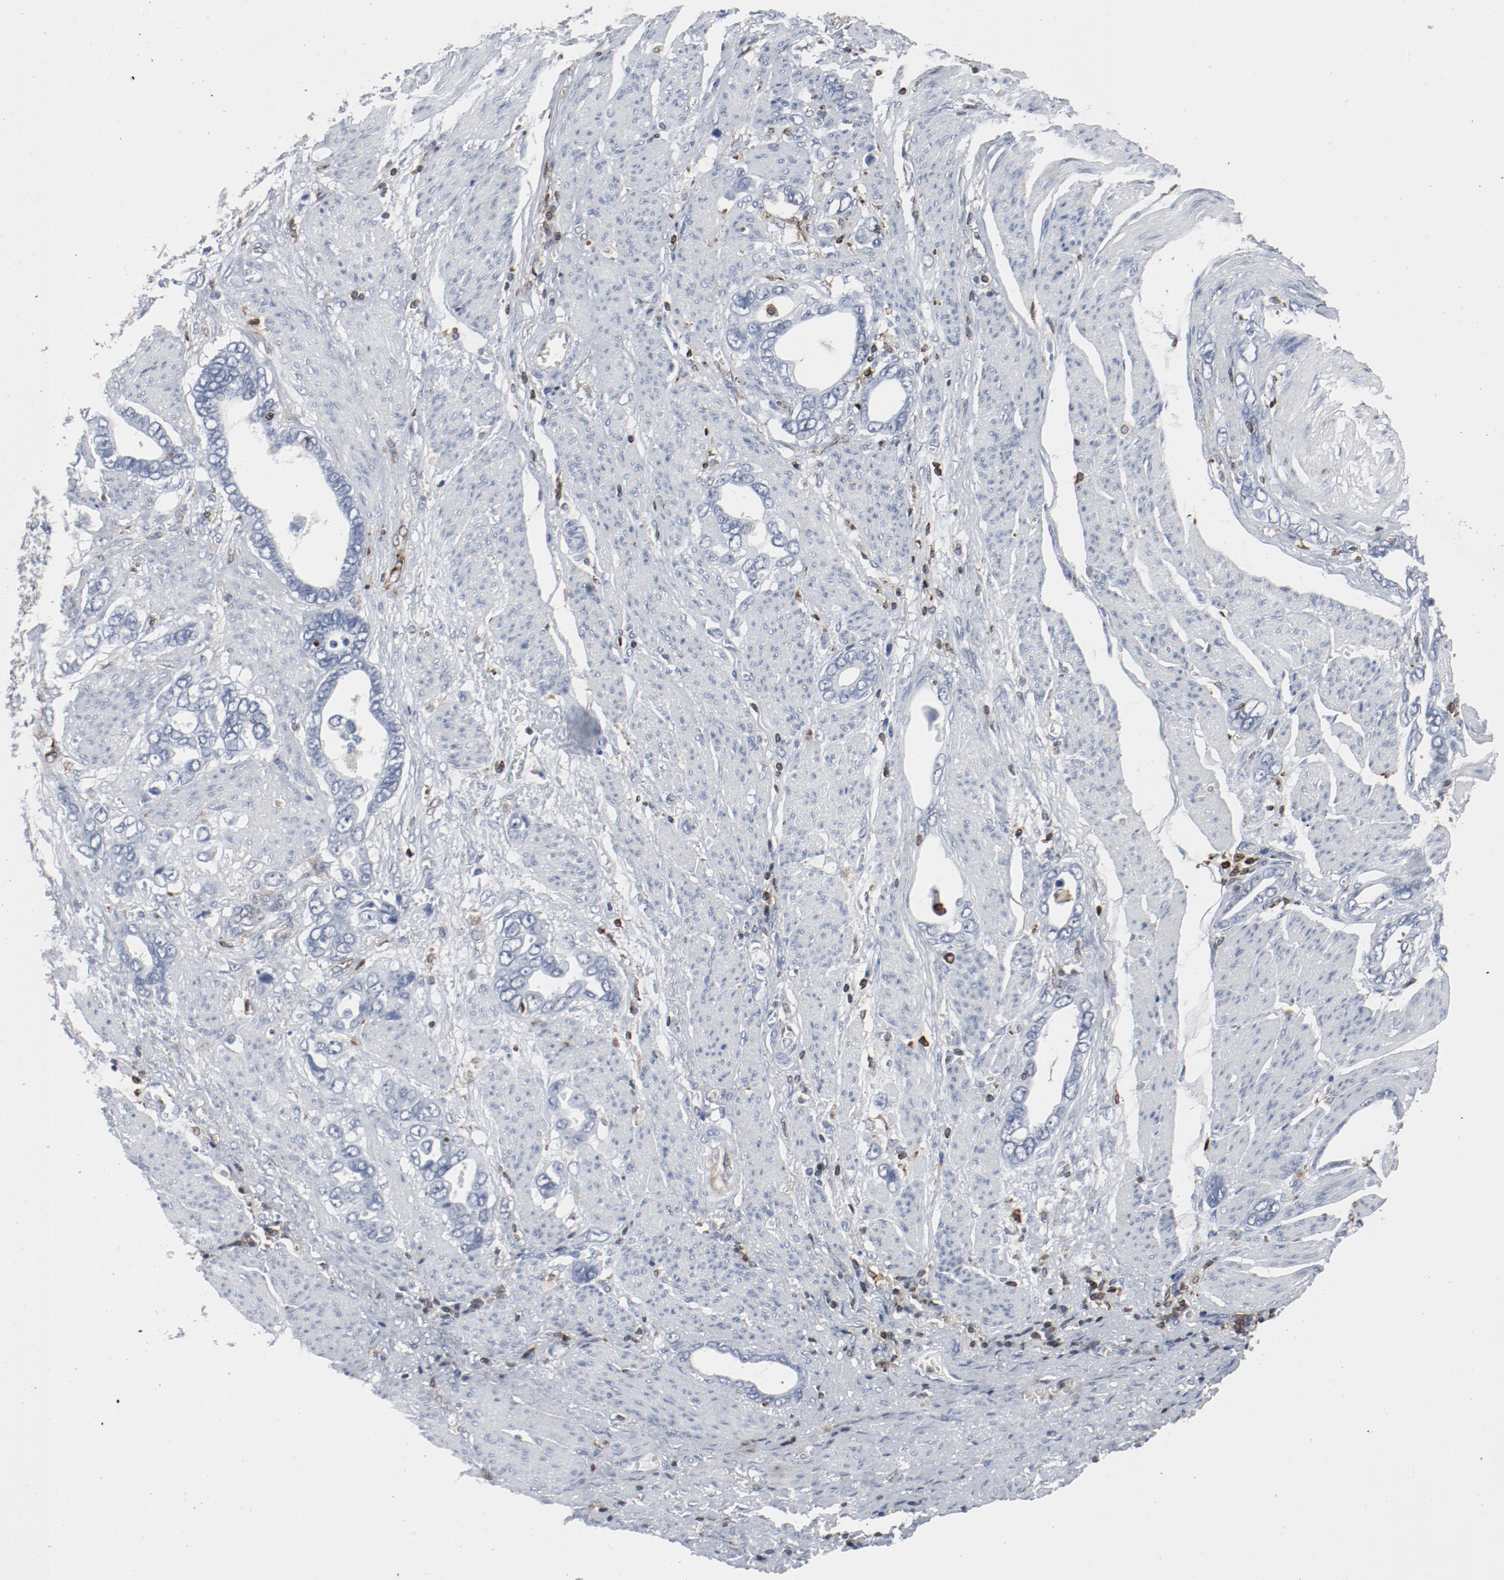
{"staining": {"intensity": "negative", "quantity": "none", "location": "none"}, "tissue": "stomach cancer", "cell_type": "Tumor cells", "image_type": "cancer", "snomed": [{"axis": "morphology", "description": "Adenocarcinoma, NOS"}, {"axis": "topography", "description": "Stomach"}], "caption": "There is no significant staining in tumor cells of adenocarcinoma (stomach).", "gene": "LCP2", "patient": {"sex": "male", "age": 78}}